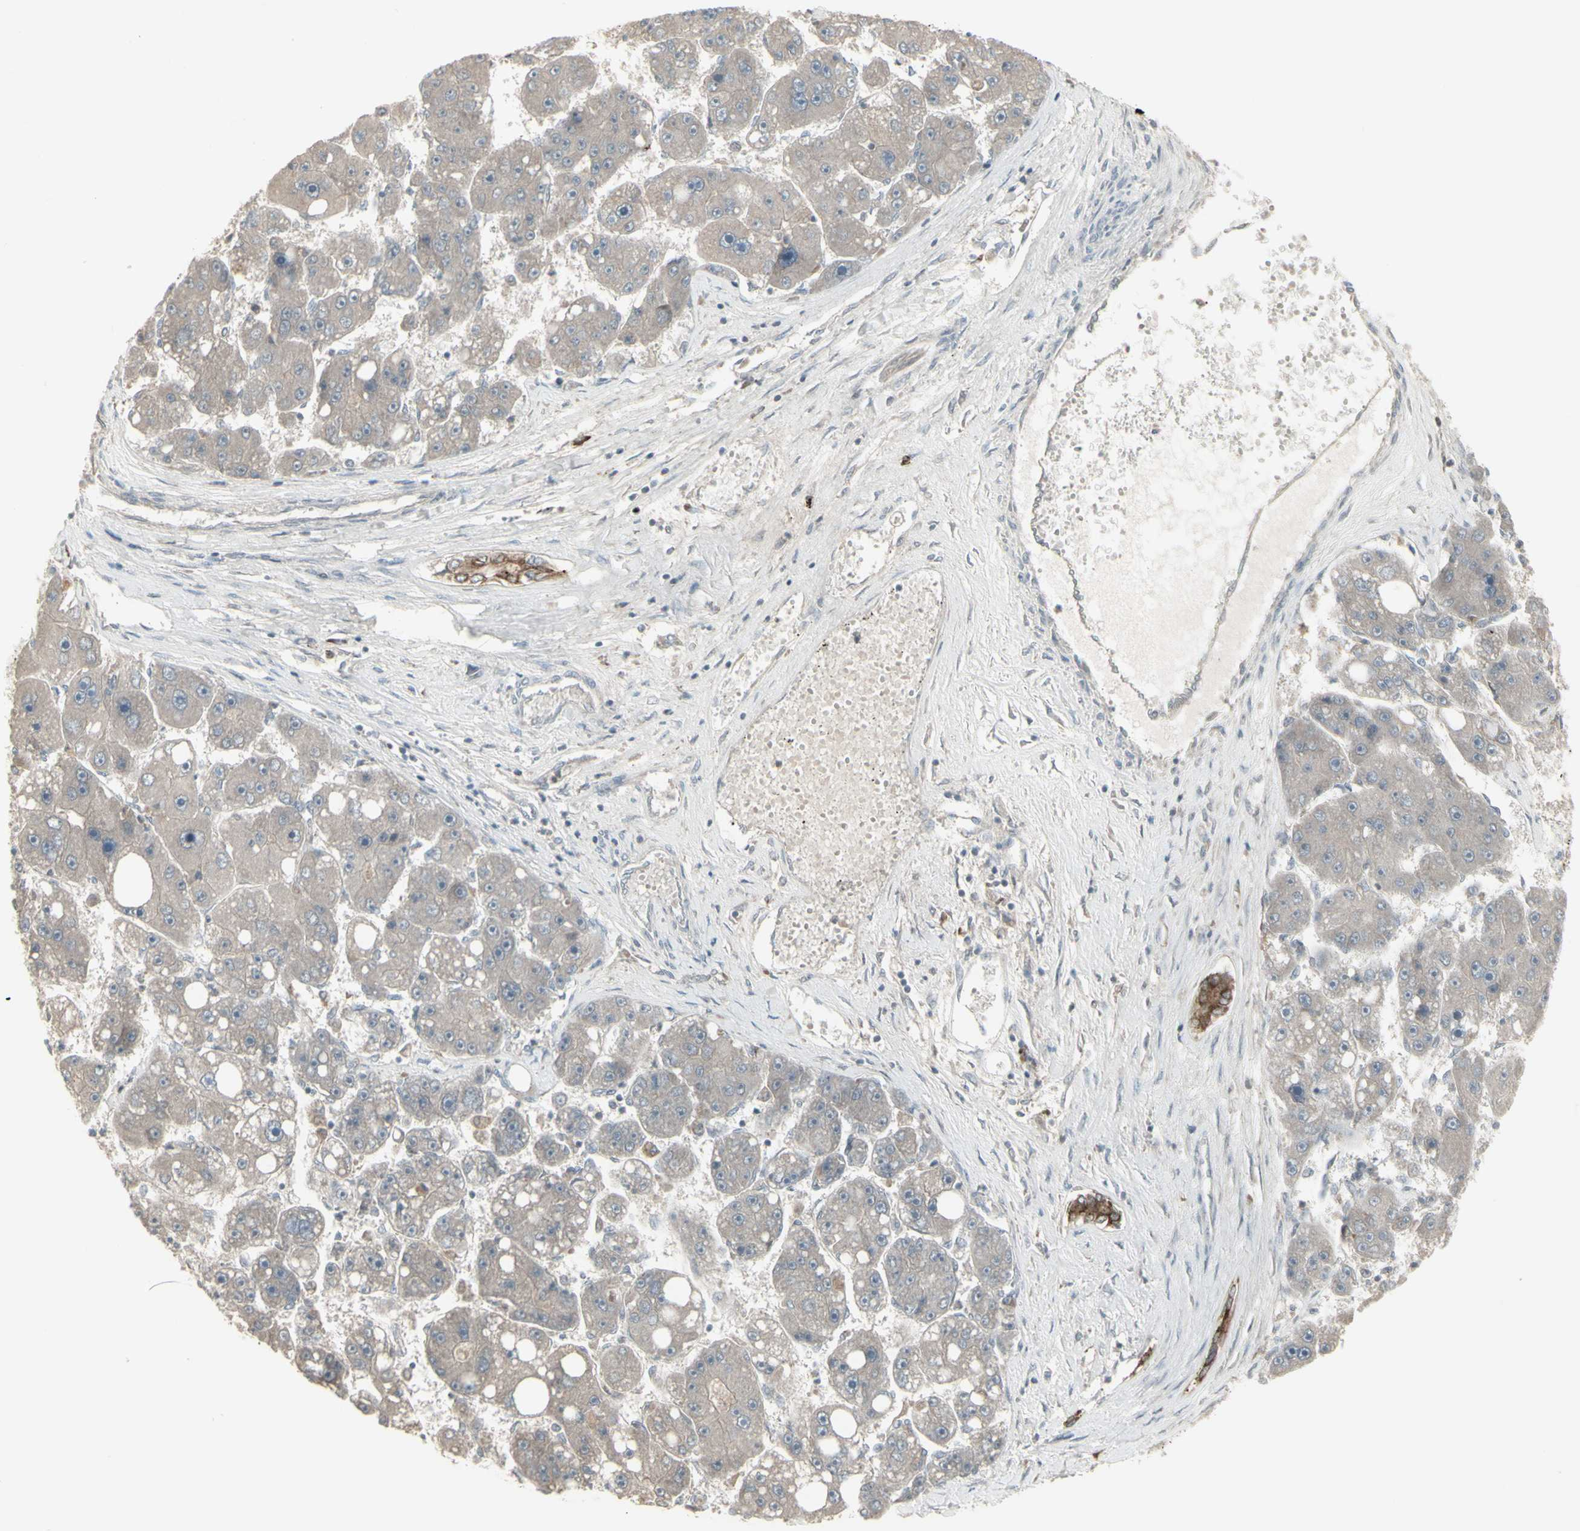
{"staining": {"intensity": "negative", "quantity": "none", "location": "none"}, "tissue": "liver cancer", "cell_type": "Tumor cells", "image_type": "cancer", "snomed": [{"axis": "morphology", "description": "Carcinoma, Hepatocellular, NOS"}, {"axis": "topography", "description": "Liver"}], "caption": "IHC of human liver hepatocellular carcinoma reveals no staining in tumor cells.", "gene": "CSK", "patient": {"sex": "female", "age": 61}}